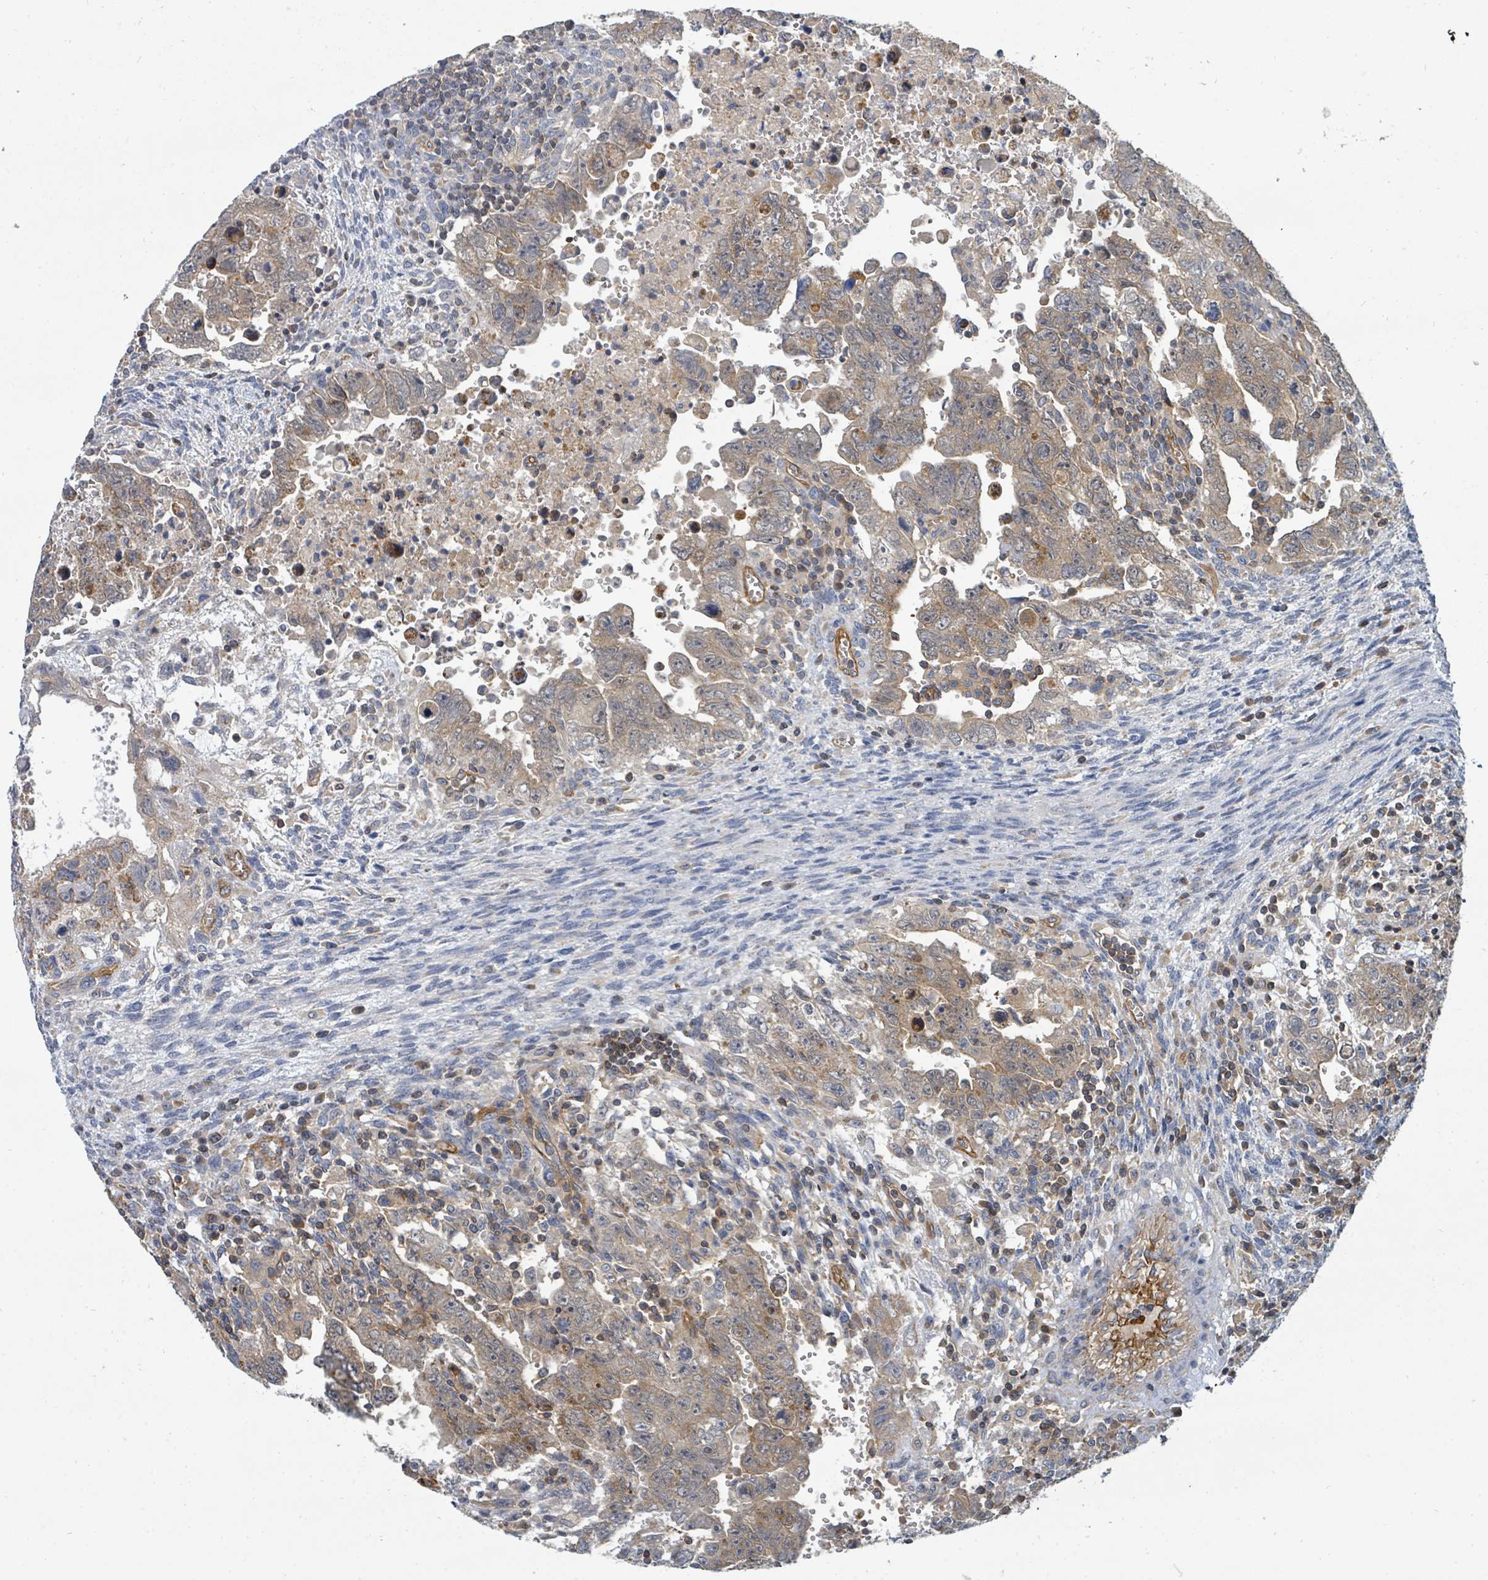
{"staining": {"intensity": "weak", "quantity": "25%-75%", "location": "cytoplasmic/membranous"}, "tissue": "testis cancer", "cell_type": "Tumor cells", "image_type": "cancer", "snomed": [{"axis": "morphology", "description": "Carcinoma, Embryonal, NOS"}, {"axis": "topography", "description": "Testis"}], "caption": "Immunohistochemical staining of testis cancer exhibits low levels of weak cytoplasmic/membranous expression in approximately 25%-75% of tumor cells.", "gene": "BOLA2B", "patient": {"sex": "male", "age": 28}}